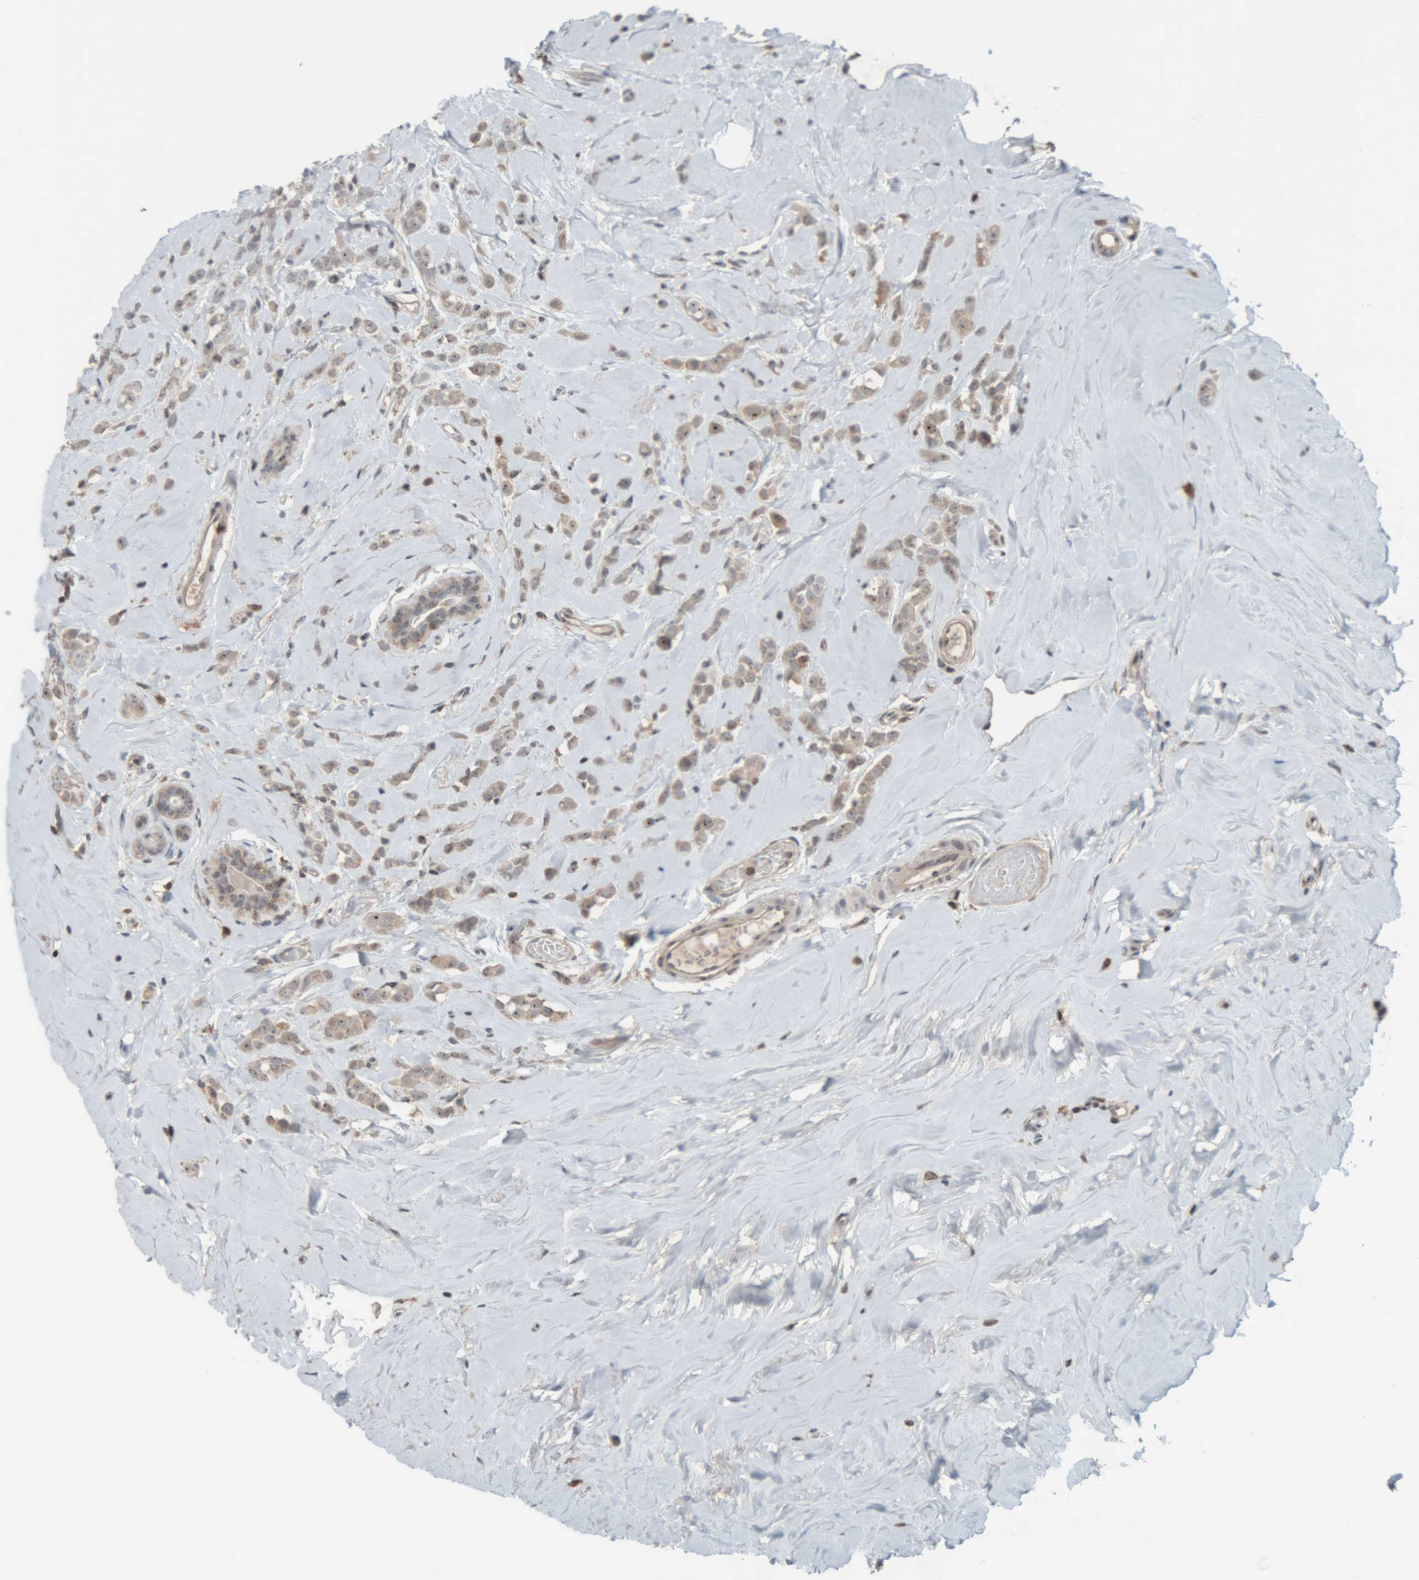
{"staining": {"intensity": "weak", "quantity": ">75%", "location": "cytoplasmic/membranous,nuclear"}, "tissue": "breast cancer", "cell_type": "Tumor cells", "image_type": "cancer", "snomed": [{"axis": "morphology", "description": "Lobular carcinoma"}, {"axis": "topography", "description": "Breast"}], "caption": "A high-resolution photomicrograph shows immunohistochemistry staining of breast cancer, which exhibits weak cytoplasmic/membranous and nuclear positivity in approximately >75% of tumor cells.", "gene": "RPF1", "patient": {"sex": "female", "age": 47}}